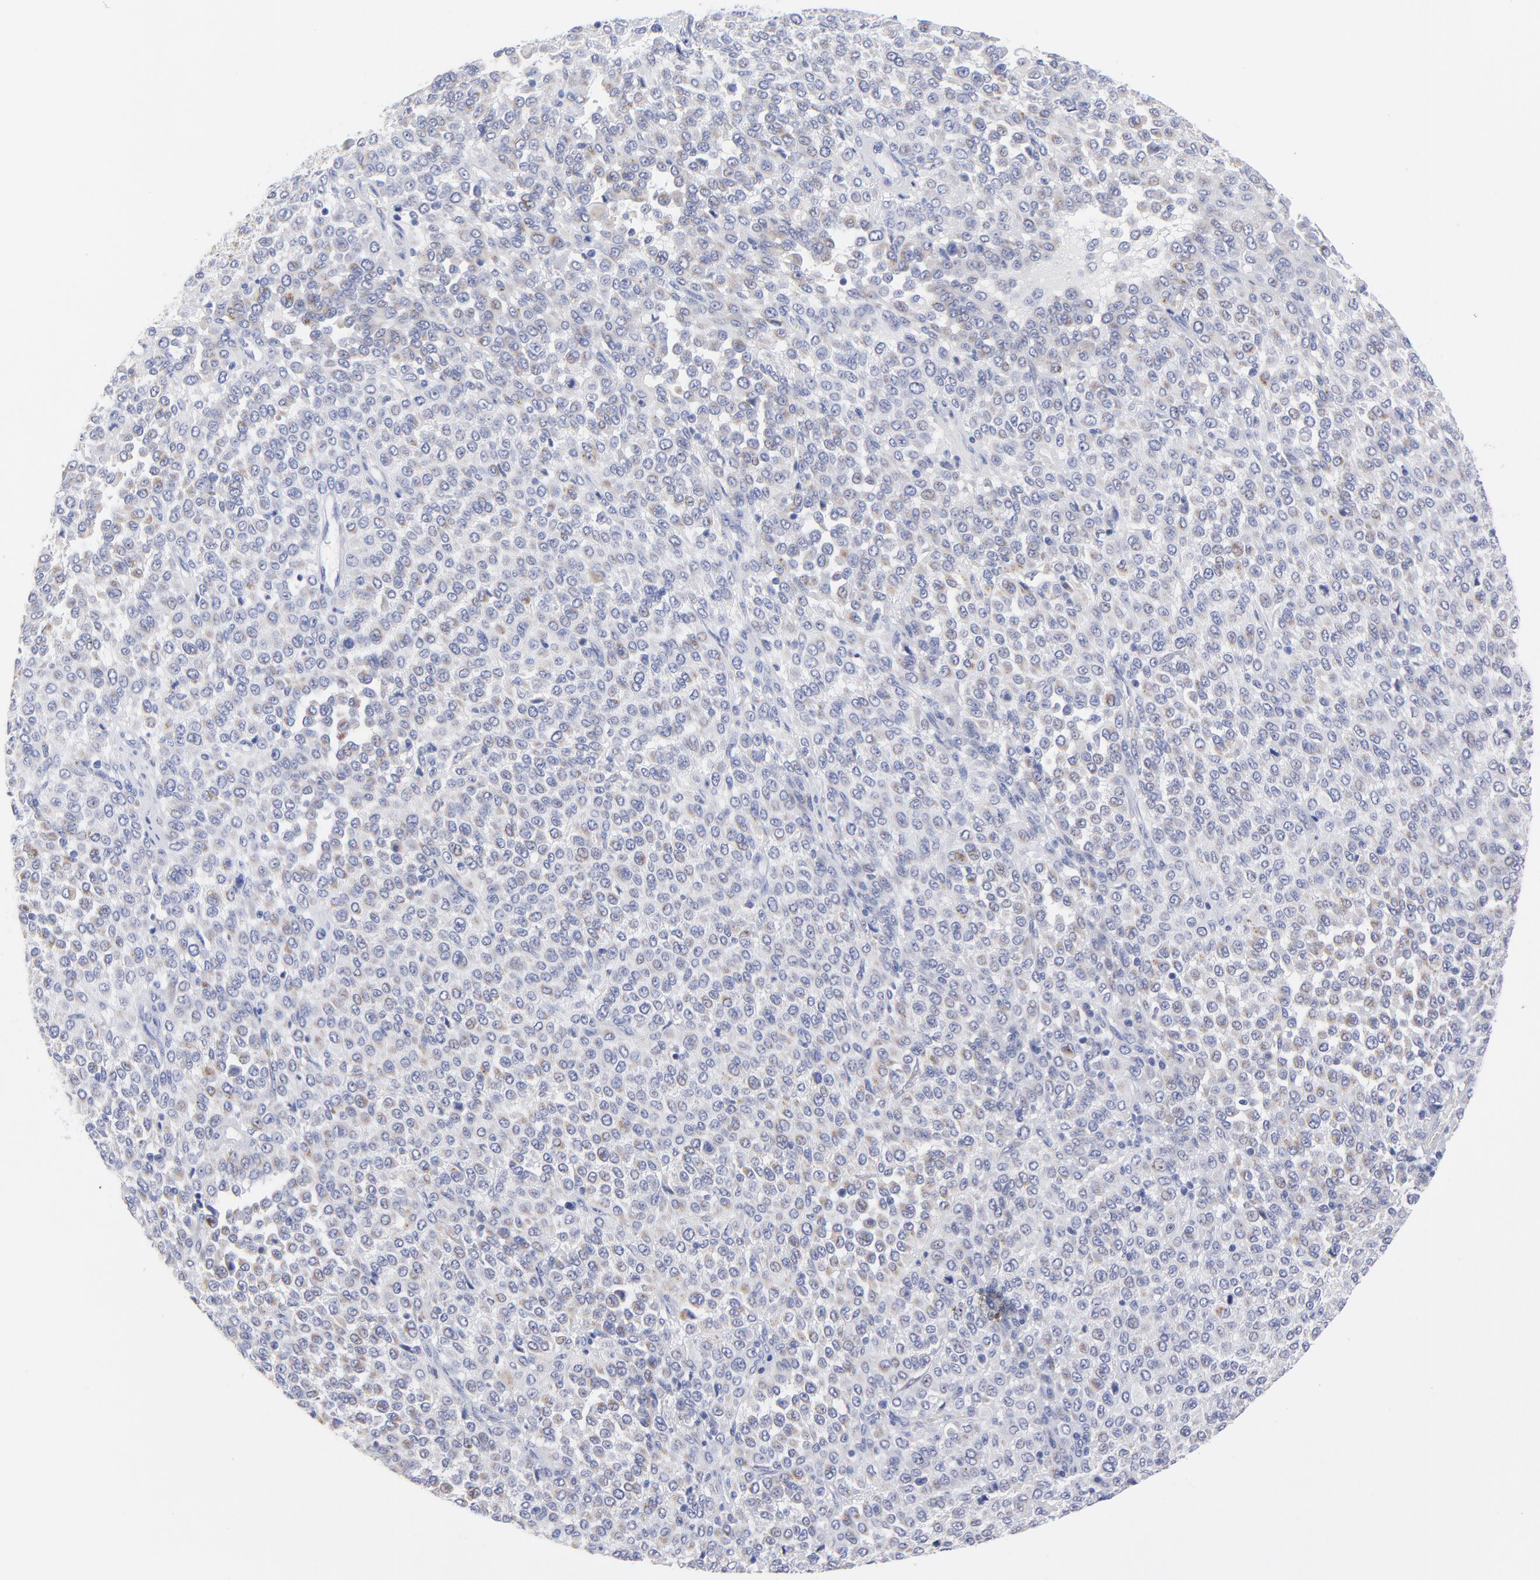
{"staining": {"intensity": "weak", "quantity": "<25%", "location": "cytoplasmic/membranous"}, "tissue": "melanoma", "cell_type": "Tumor cells", "image_type": "cancer", "snomed": [{"axis": "morphology", "description": "Malignant melanoma, Metastatic site"}, {"axis": "topography", "description": "Pancreas"}], "caption": "Tumor cells are negative for brown protein staining in malignant melanoma (metastatic site).", "gene": "DUSP9", "patient": {"sex": "female", "age": 30}}